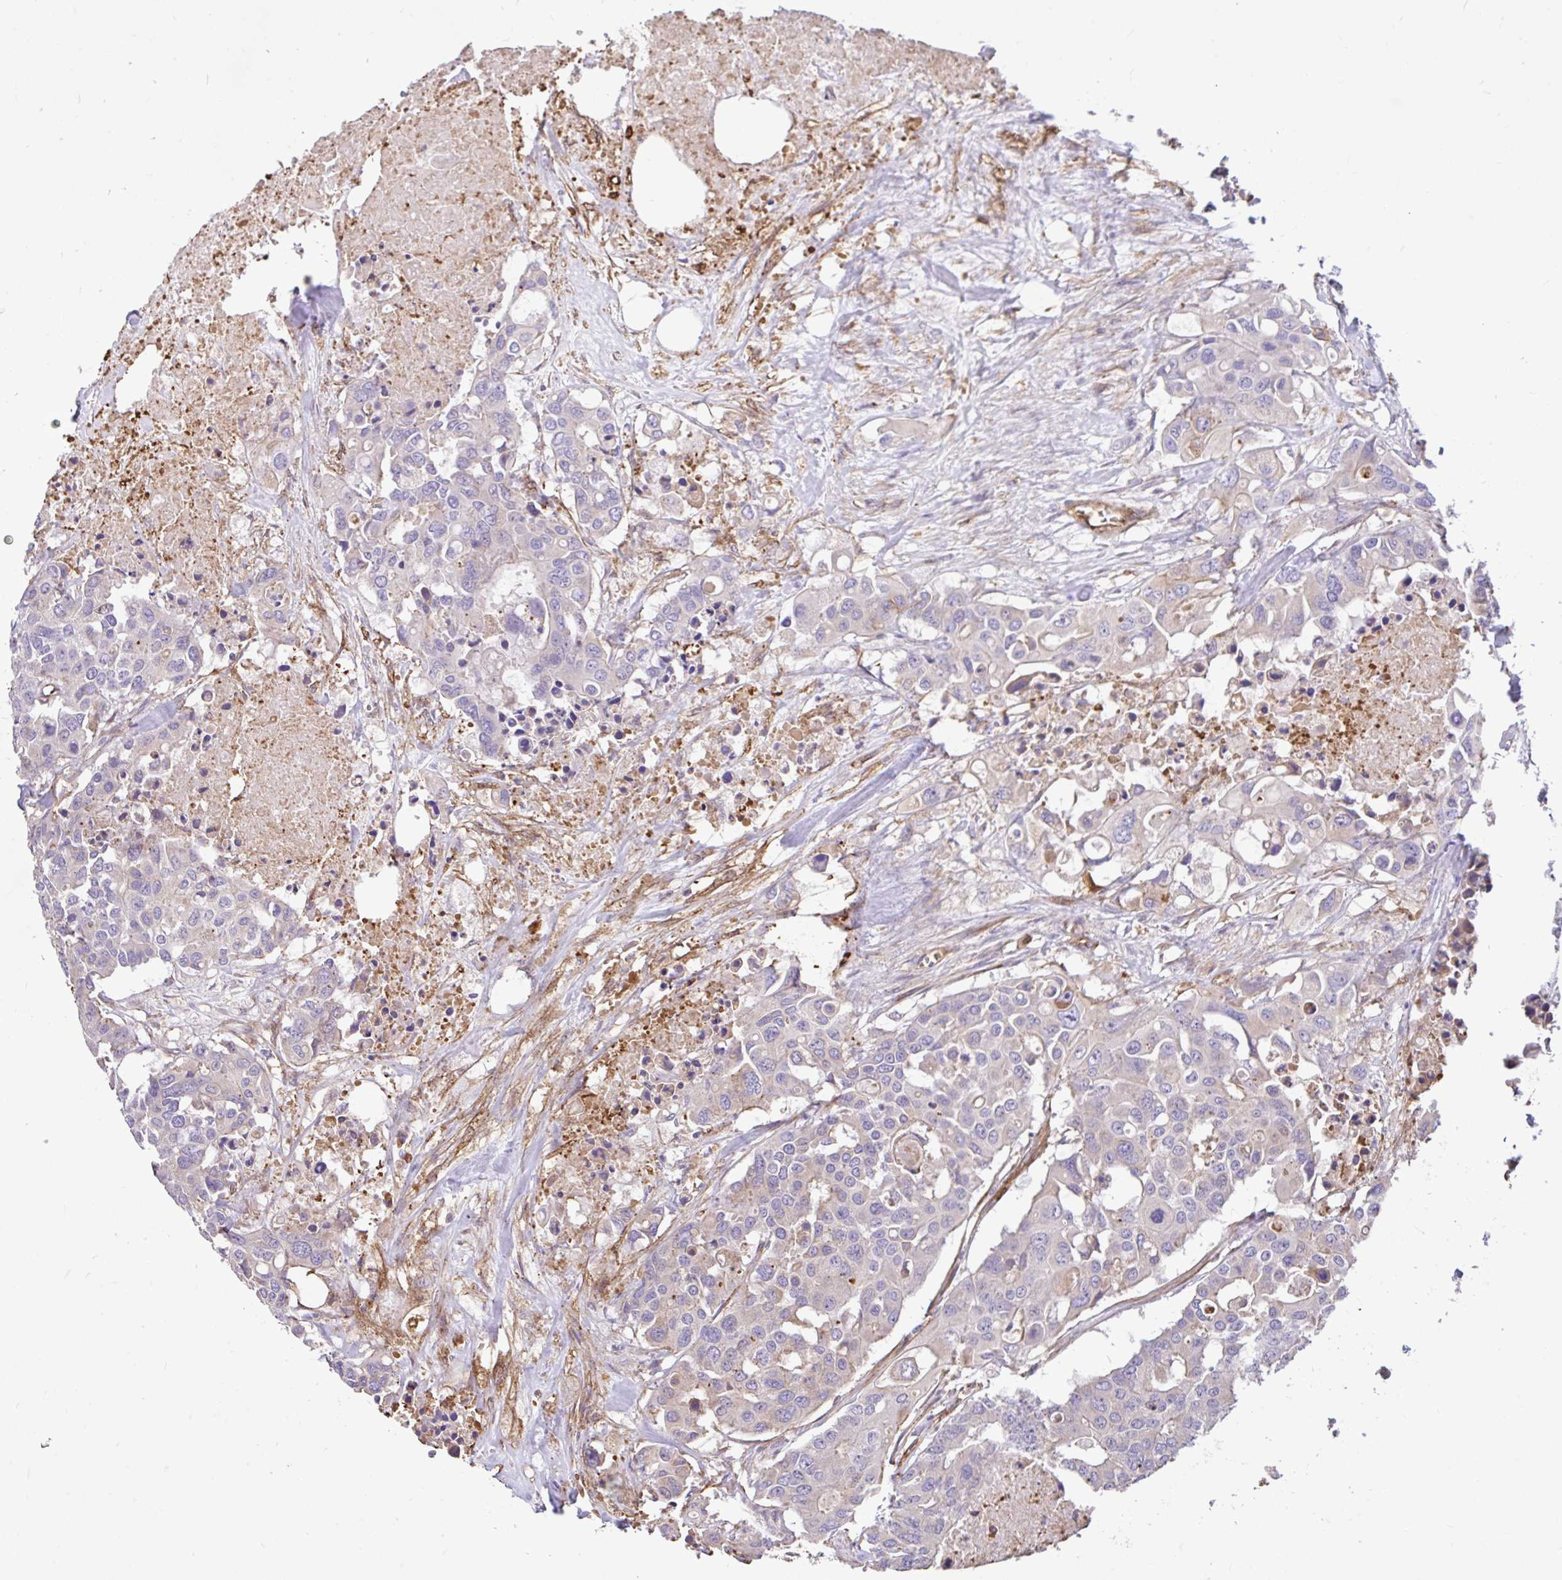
{"staining": {"intensity": "weak", "quantity": "<25%", "location": "cytoplasmic/membranous"}, "tissue": "colorectal cancer", "cell_type": "Tumor cells", "image_type": "cancer", "snomed": [{"axis": "morphology", "description": "Adenocarcinoma, NOS"}, {"axis": "topography", "description": "Colon"}], "caption": "Immunohistochemistry photomicrograph of adenocarcinoma (colorectal) stained for a protein (brown), which reveals no staining in tumor cells.", "gene": "PTPRK", "patient": {"sex": "male", "age": 77}}